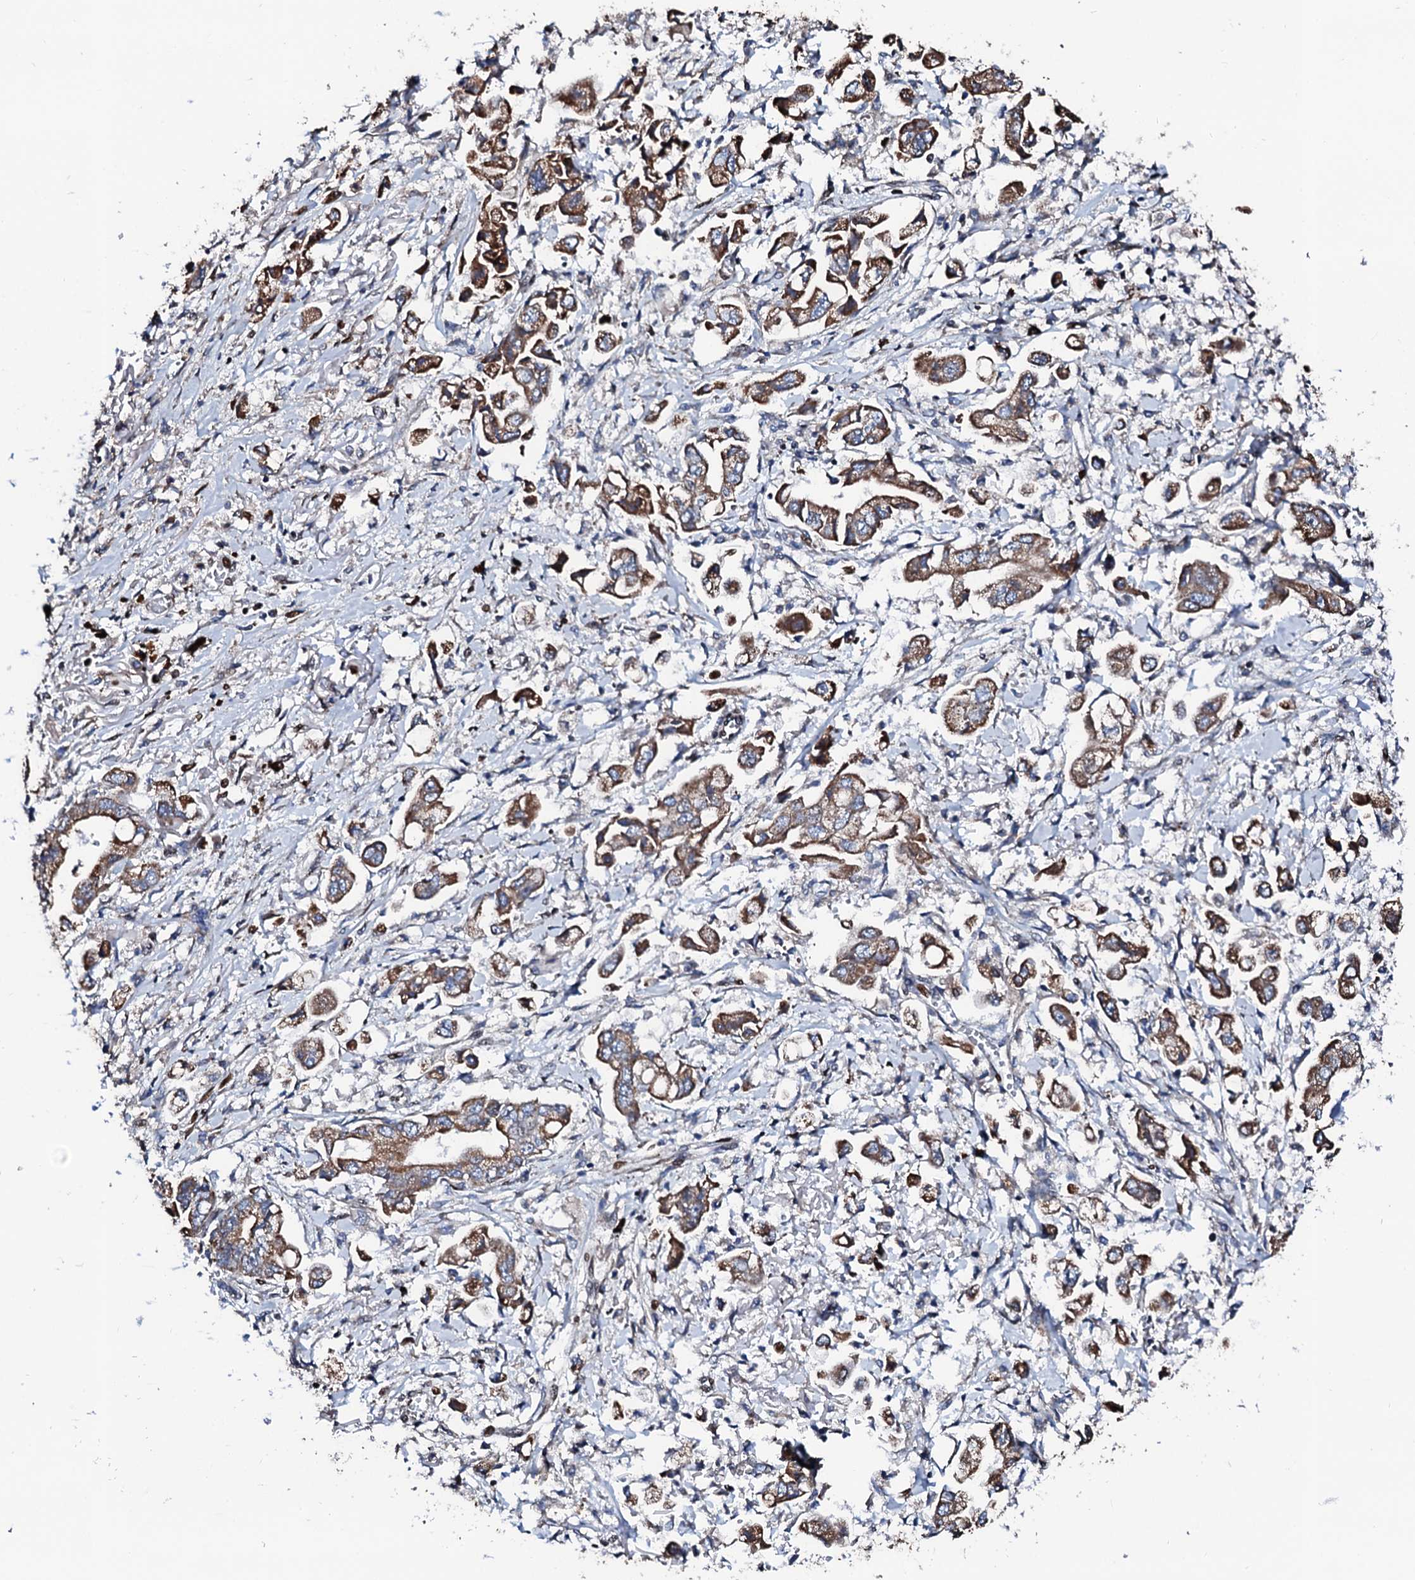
{"staining": {"intensity": "moderate", "quantity": ">75%", "location": "cytoplasmic/membranous"}, "tissue": "stomach cancer", "cell_type": "Tumor cells", "image_type": "cancer", "snomed": [{"axis": "morphology", "description": "Adenocarcinoma, NOS"}, {"axis": "topography", "description": "Stomach"}], "caption": "This is an image of IHC staining of stomach adenocarcinoma, which shows moderate staining in the cytoplasmic/membranous of tumor cells.", "gene": "KIF18A", "patient": {"sex": "male", "age": 62}}